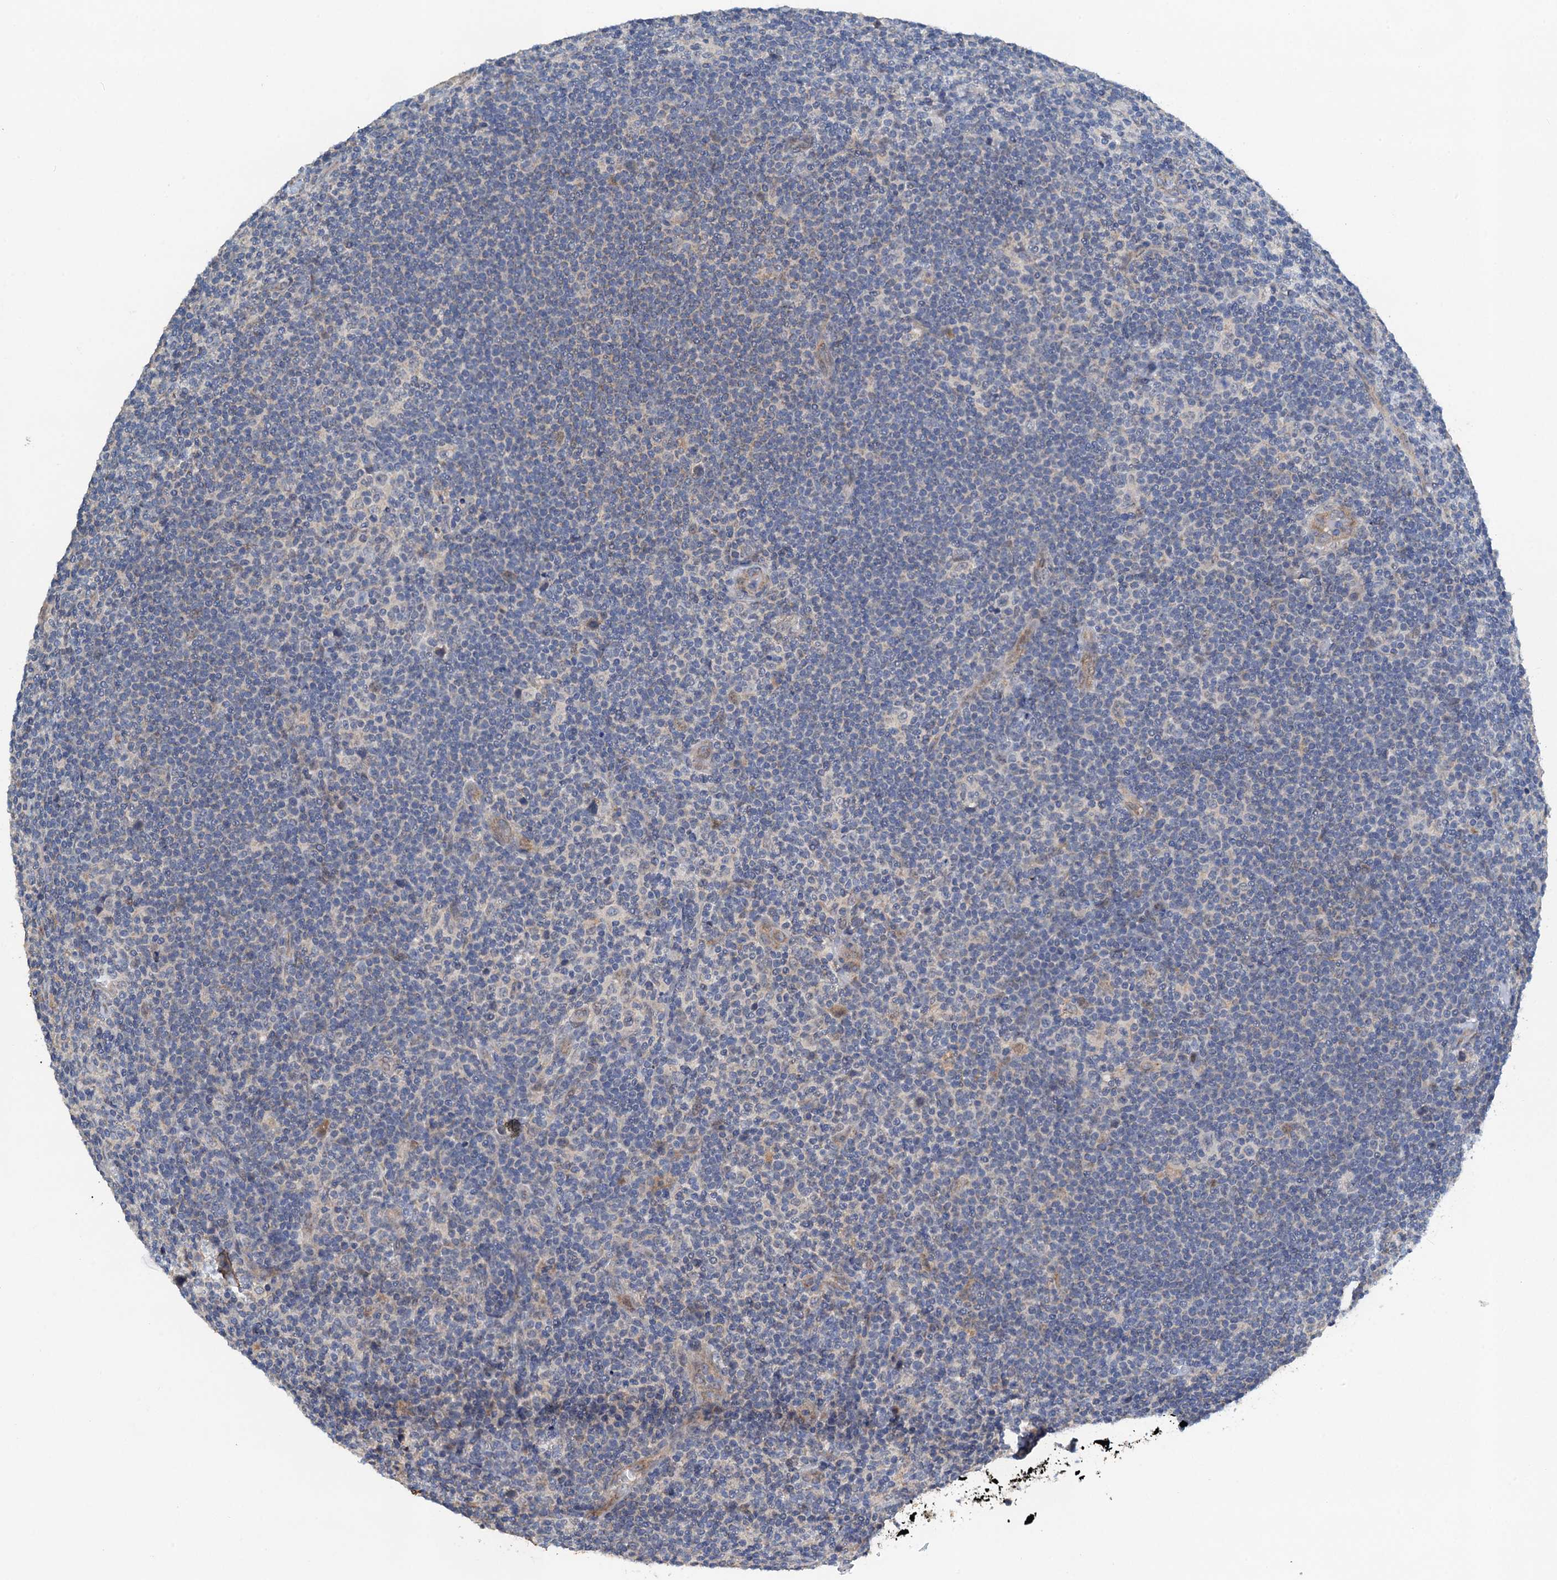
{"staining": {"intensity": "negative", "quantity": "none", "location": "none"}, "tissue": "lymphoma", "cell_type": "Tumor cells", "image_type": "cancer", "snomed": [{"axis": "morphology", "description": "Hodgkin's disease, NOS"}, {"axis": "topography", "description": "Lymph node"}], "caption": "High magnification brightfield microscopy of lymphoma stained with DAB (3,3'-diaminobenzidine) (brown) and counterstained with hematoxylin (blue): tumor cells show no significant positivity. (DAB (3,3'-diaminobenzidine) IHC with hematoxylin counter stain).", "gene": "ZNF606", "patient": {"sex": "female", "age": 57}}